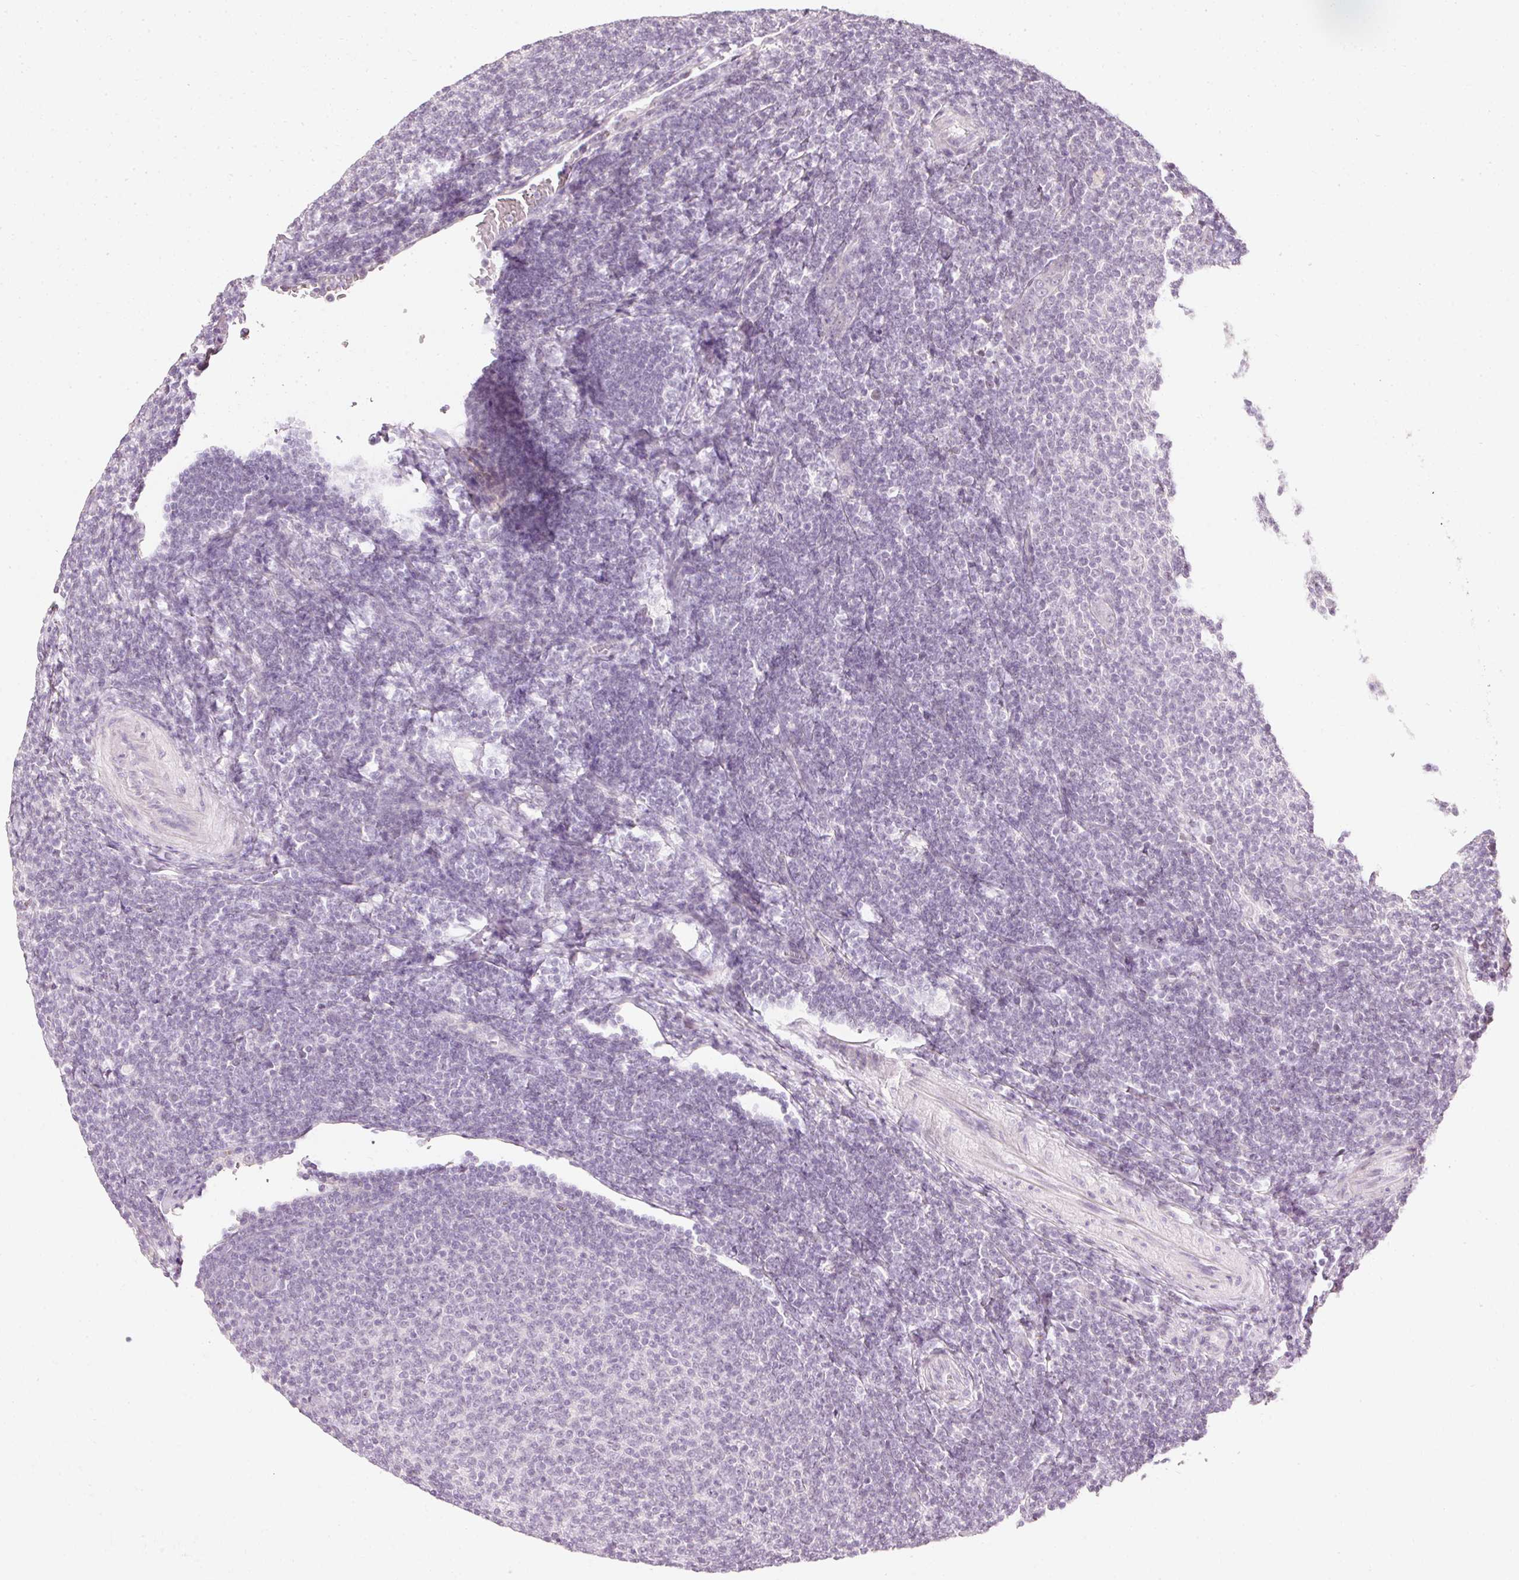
{"staining": {"intensity": "negative", "quantity": "none", "location": "none"}, "tissue": "lymphoma", "cell_type": "Tumor cells", "image_type": "cancer", "snomed": [{"axis": "morphology", "description": "Malignant lymphoma, non-Hodgkin's type, Low grade"}, {"axis": "topography", "description": "Lymph node"}], "caption": "This micrograph is of lymphoma stained with immunohistochemistry (IHC) to label a protein in brown with the nuclei are counter-stained blue. There is no expression in tumor cells. (DAB immunohistochemistry with hematoxylin counter stain).", "gene": "ELAVL3", "patient": {"sex": "male", "age": 66}}